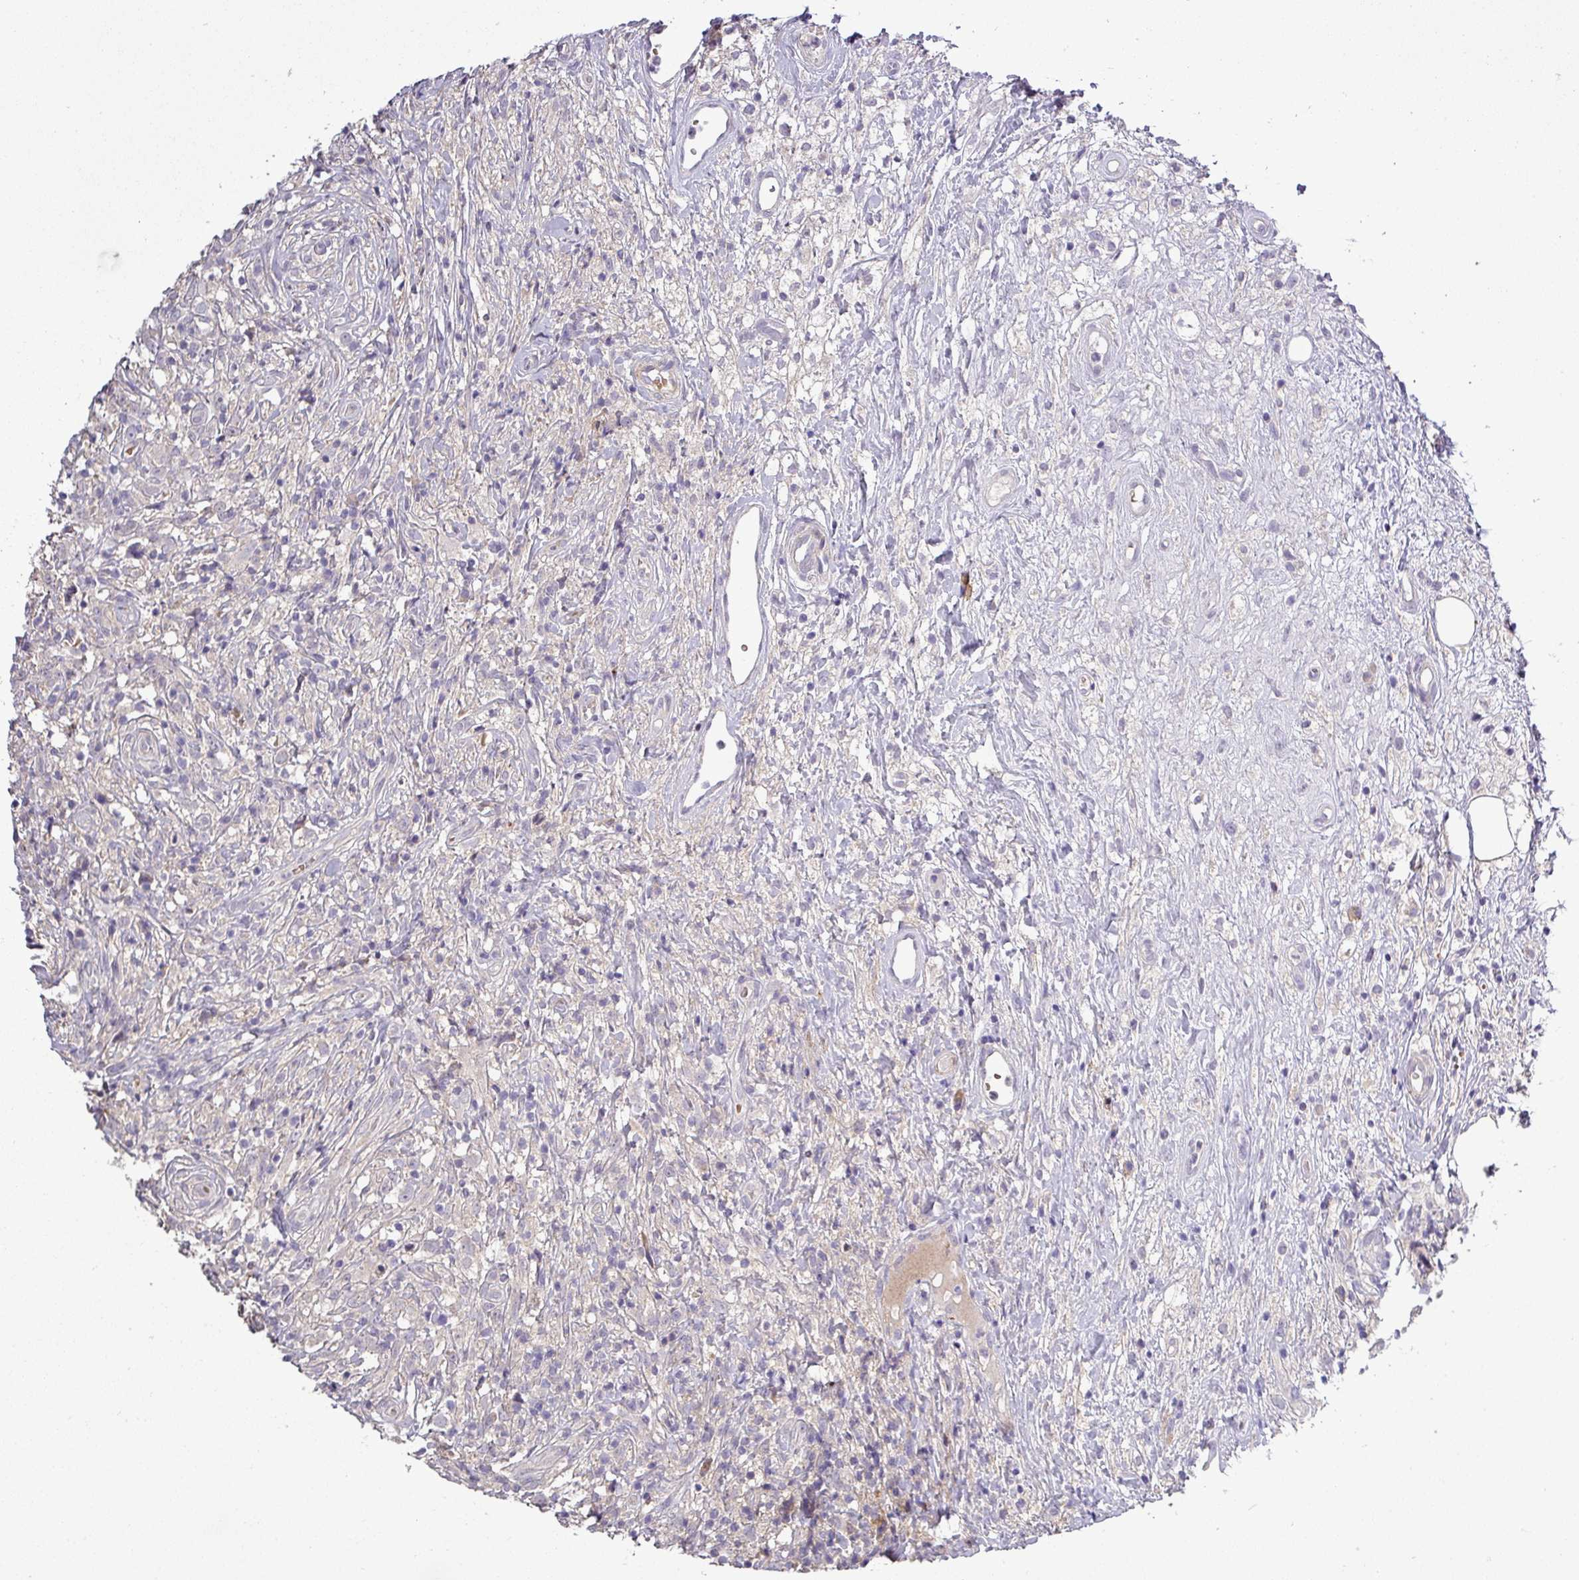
{"staining": {"intensity": "negative", "quantity": "none", "location": "none"}, "tissue": "lymphoma", "cell_type": "Tumor cells", "image_type": "cancer", "snomed": [{"axis": "morphology", "description": "Hodgkin's disease, NOS"}, {"axis": "topography", "description": "No Tissue"}], "caption": "IHC of human lymphoma shows no staining in tumor cells.", "gene": "TPRA1", "patient": {"sex": "female", "age": 21}}